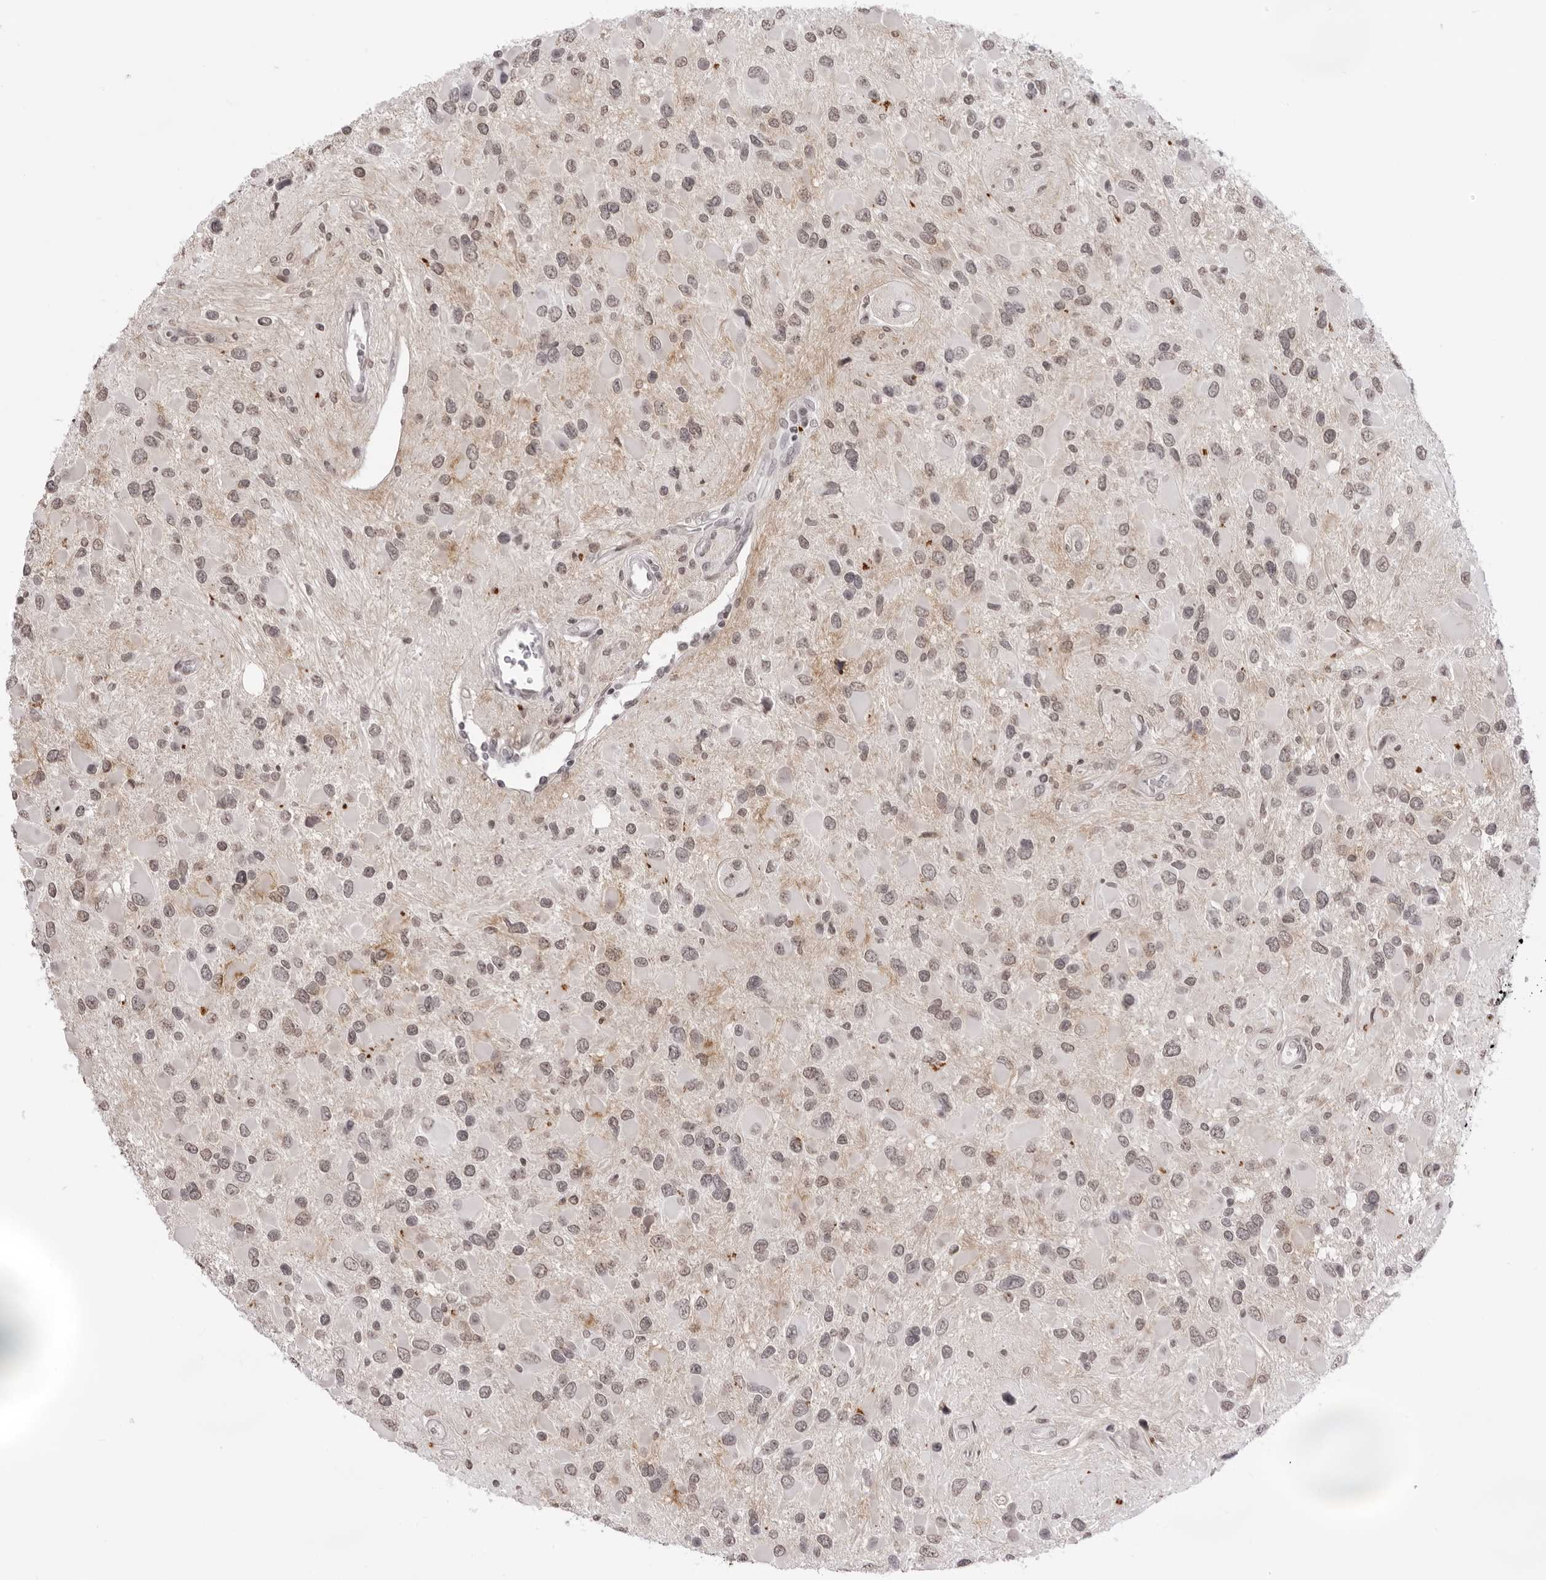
{"staining": {"intensity": "weak", "quantity": ">75%", "location": "nuclear"}, "tissue": "glioma", "cell_type": "Tumor cells", "image_type": "cancer", "snomed": [{"axis": "morphology", "description": "Glioma, malignant, High grade"}, {"axis": "topography", "description": "Brain"}], "caption": "Protein expression analysis of malignant high-grade glioma reveals weak nuclear expression in about >75% of tumor cells.", "gene": "NTM", "patient": {"sex": "male", "age": 53}}